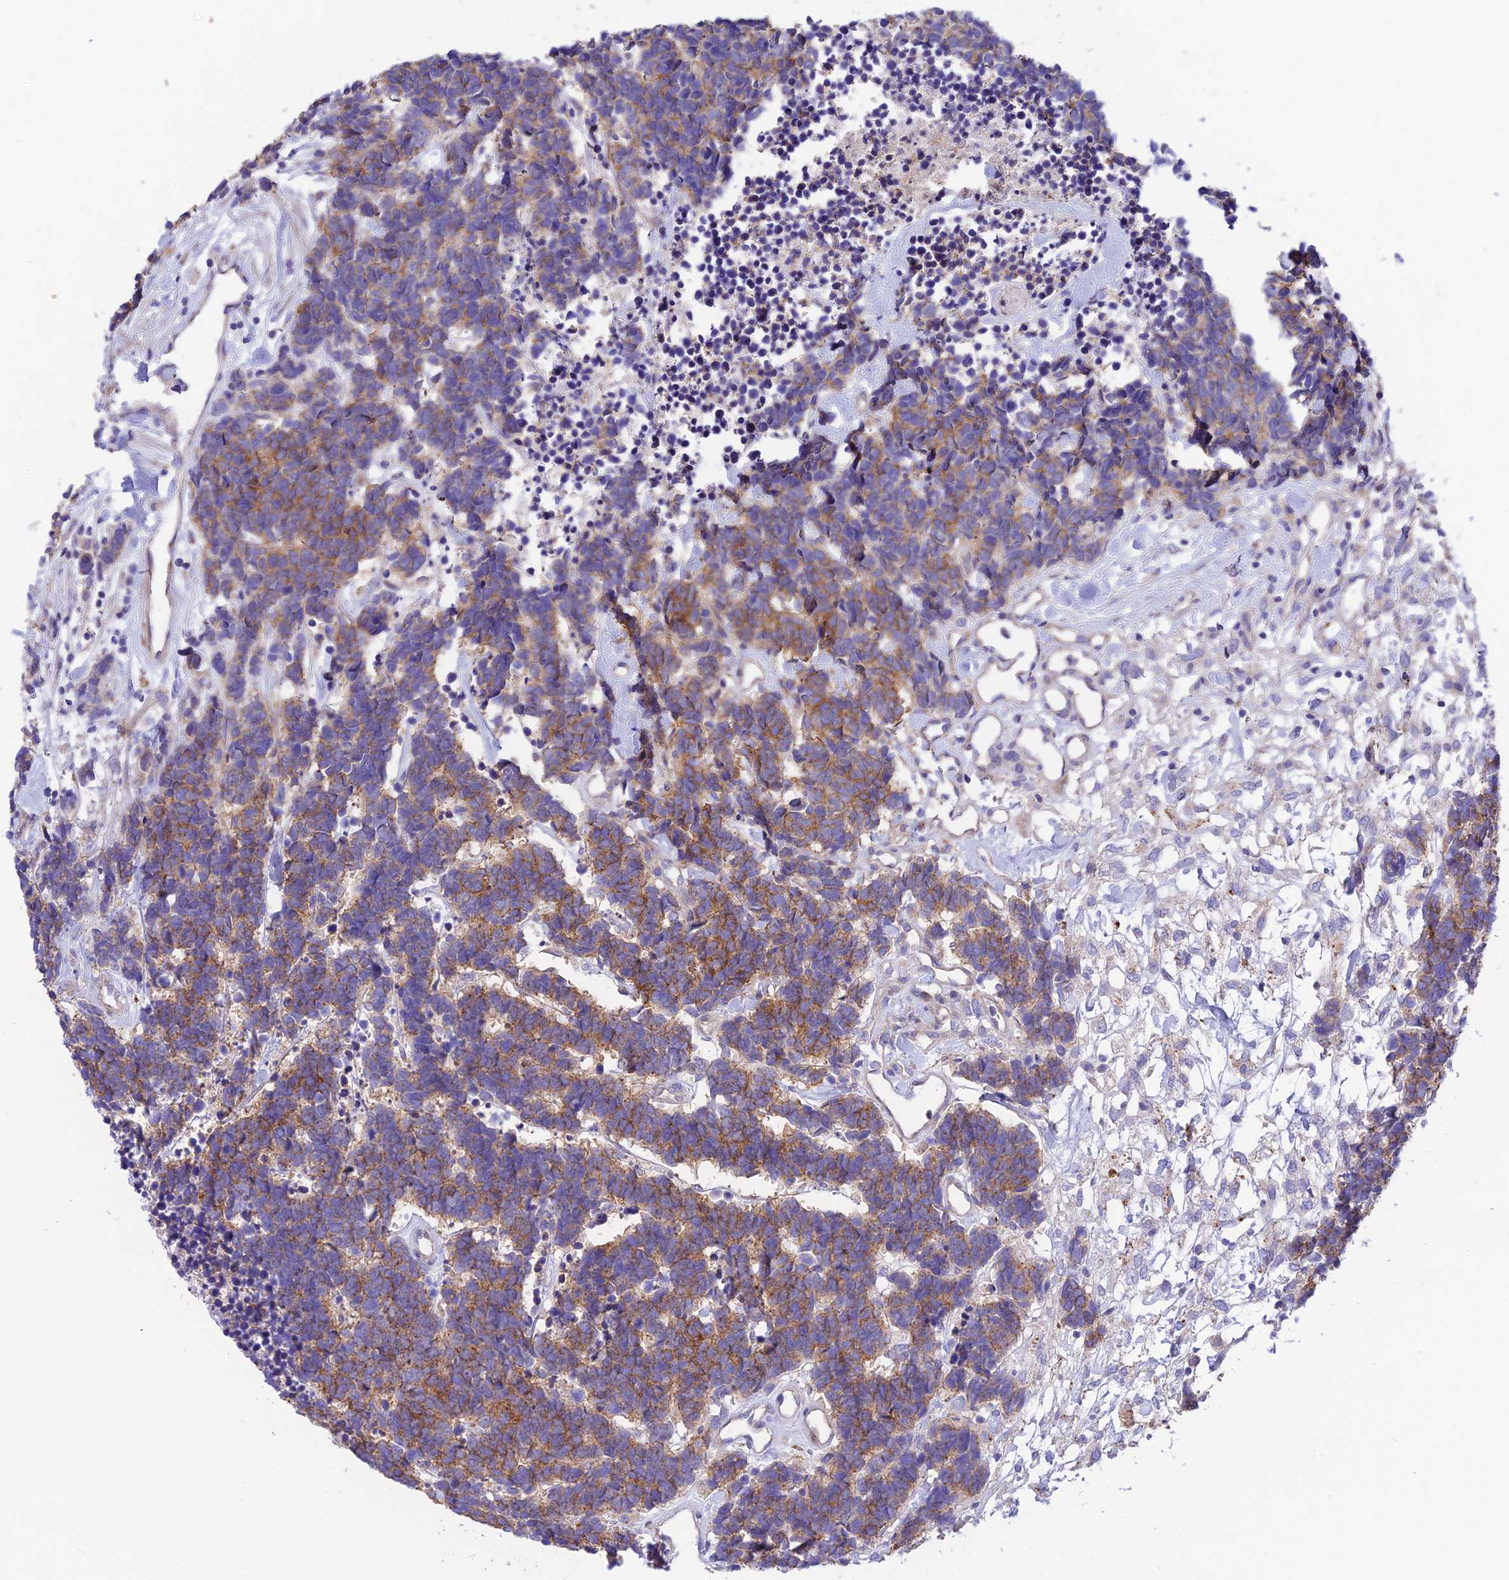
{"staining": {"intensity": "moderate", "quantity": ">75%", "location": "cytoplasmic/membranous"}, "tissue": "carcinoid", "cell_type": "Tumor cells", "image_type": "cancer", "snomed": [{"axis": "morphology", "description": "Carcinoma, NOS"}, {"axis": "morphology", "description": "Carcinoid, malignant, NOS"}, {"axis": "topography", "description": "Urinary bladder"}], "caption": "Immunohistochemistry micrograph of neoplastic tissue: carcinoid stained using IHC demonstrates medium levels of moderate protein expression localized specifically in the cytoplasmic/membranous of tumor cells, appearing as a cytoplasmic/membranous brown color.", "gene": "CCDC157", "patient": {"sex": "male", "age": 57}}